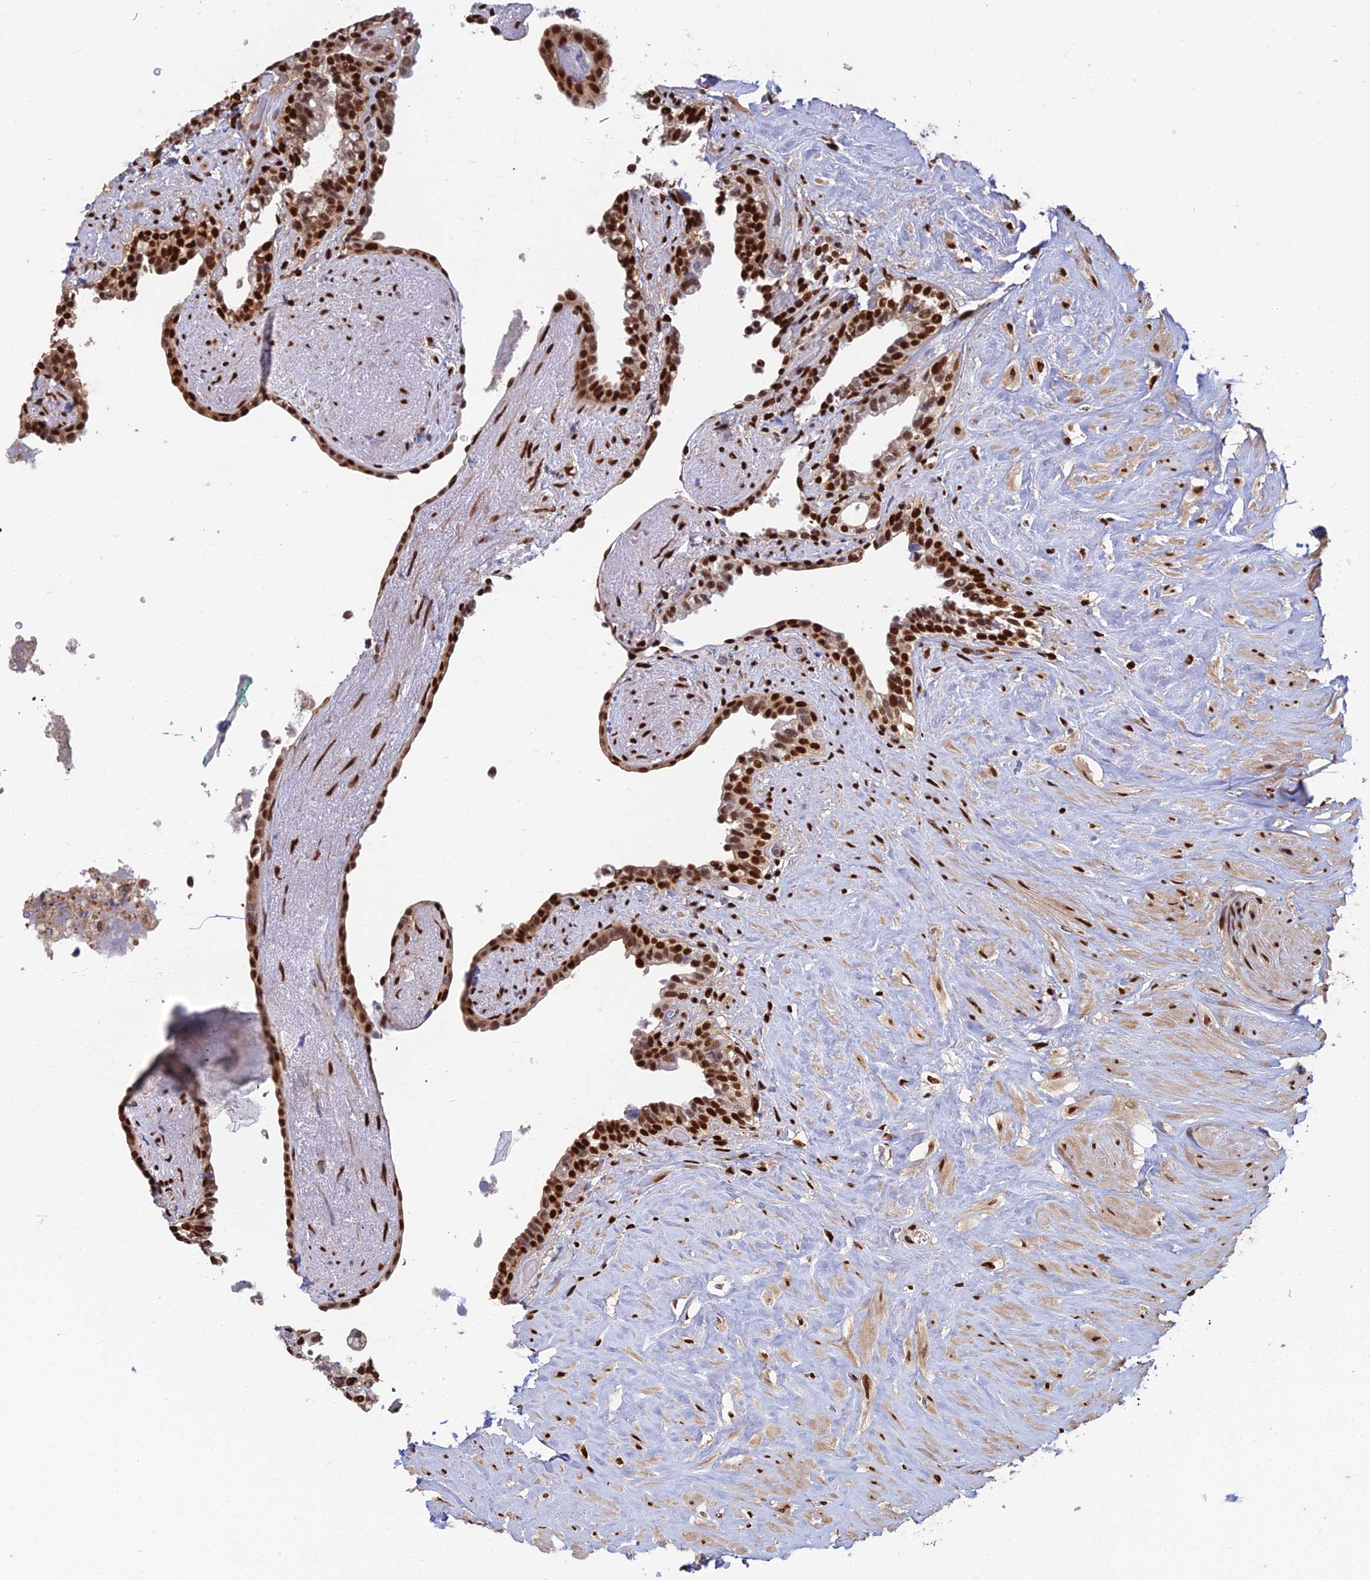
{"staining": {"intensity": "strong", "quantity": ">75%", "location": "nuclear"}, "tissue": "seminal vesicle", "cell_type": "Glandular cells", "image_type": "normal", "snomed": [{"axis": "morphology", "description": "Normal tissue, NOS"}, {"axis": "topography", "description": "Seminal veicle"}], "caption": "Immunohistochemical staining of normal seminal vesicle displays strong nuclear protein staining in approximately >75% of glandular cells. Using DAB (brown) and hematoxylin (blue) stains, captured at high magnification using brightfield microscopy.", "gene": "DNPEP", "patient": {"sex": "male", "age": 63}}